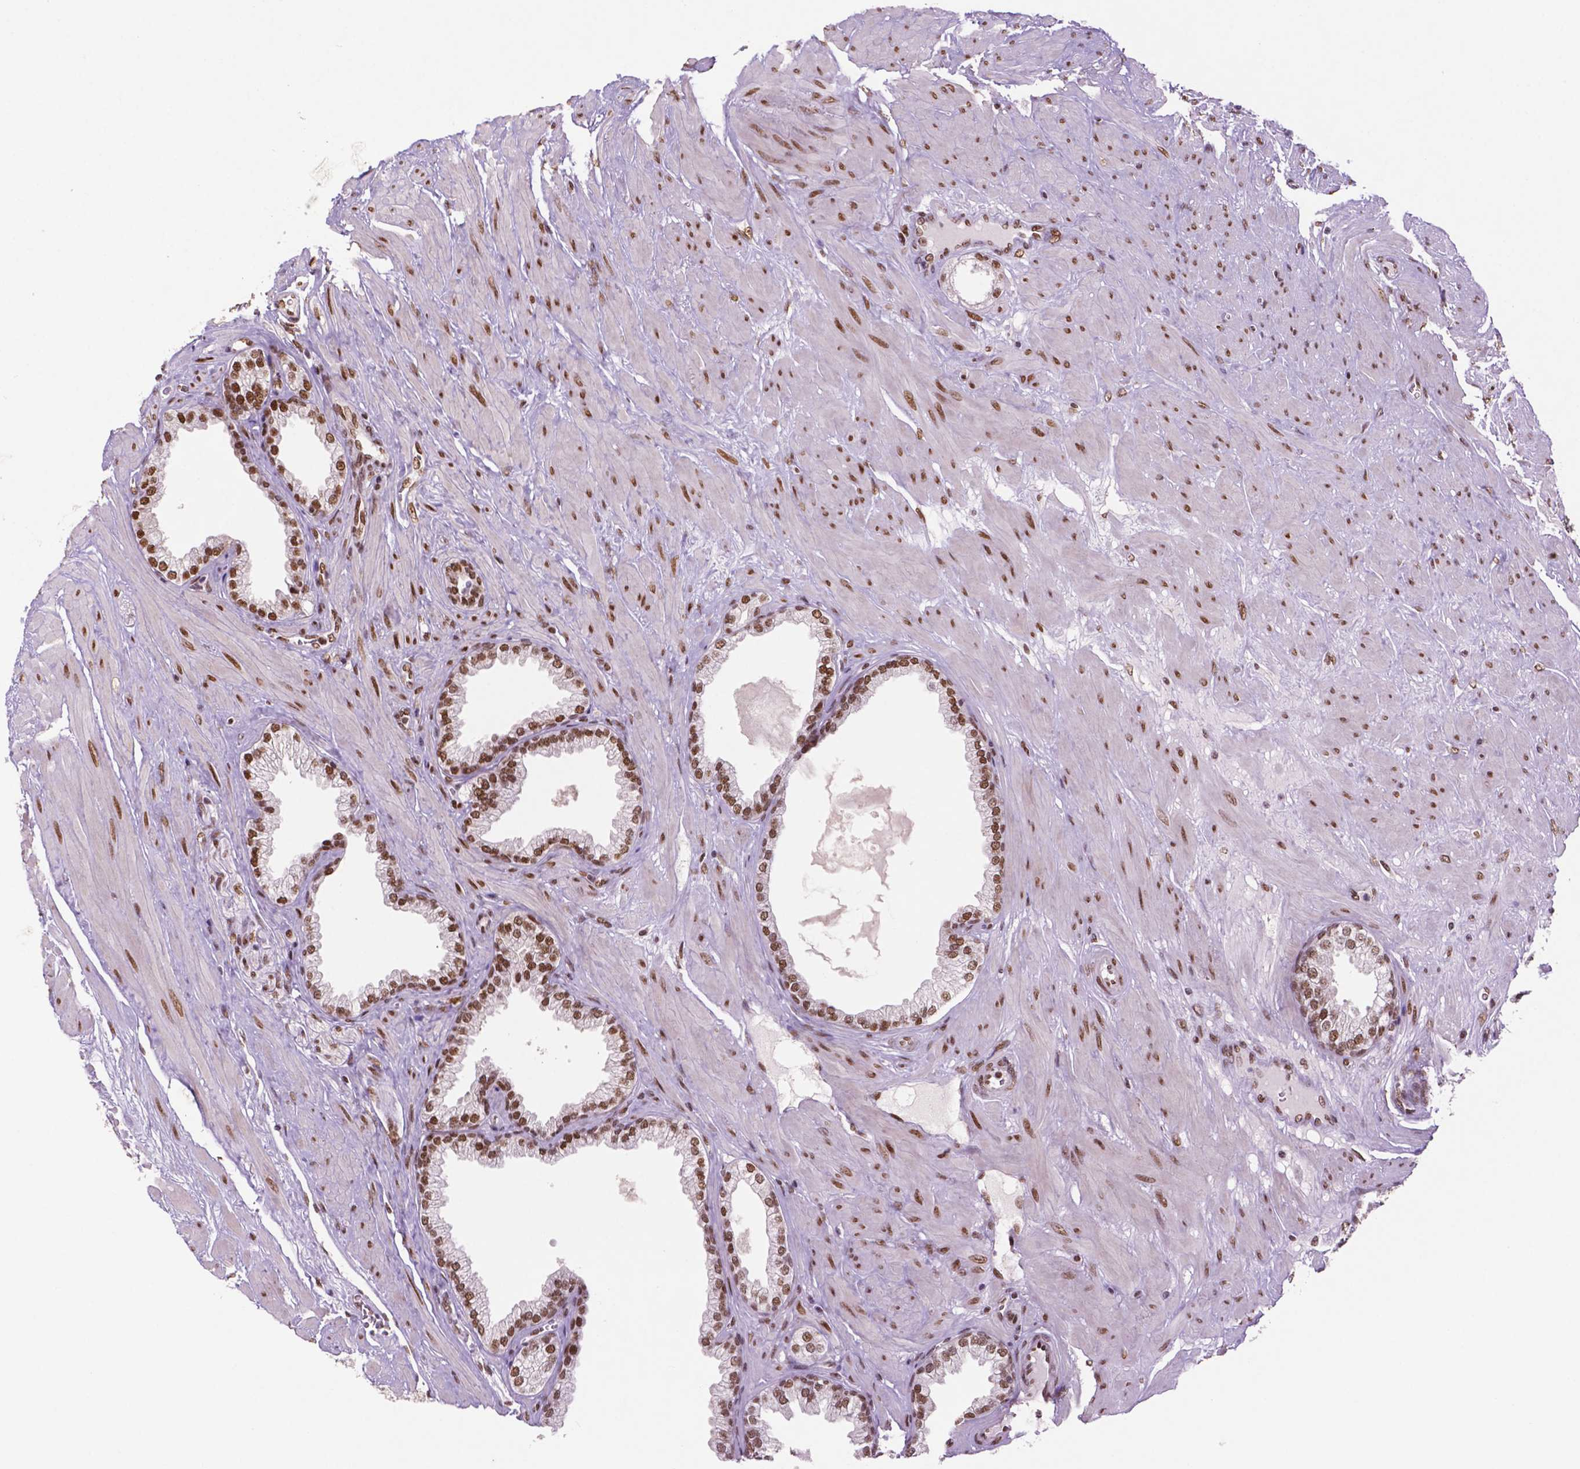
{"staining": {"intensity": "weak", "quantity": "25%-75%", "location": "nuclear"}, "tissue": "prostate cancer", "cell_type": "Tumor cells", "image_type": "cancer", "snomed": [{"axis": "morphology", "description": "Adenocarcinoma, High grade"}, {"axis": "topography", "description": "Prostate"}], "caption": "Prostate cancer (high-grade adenocarcinoma) was stained to show a protein in brown. There is low levels of weak nuclear positivity in approximately 25%-75% of tumor cells.", "gene": "MLH1", "patient": {"sex": "male", "age": 68}}